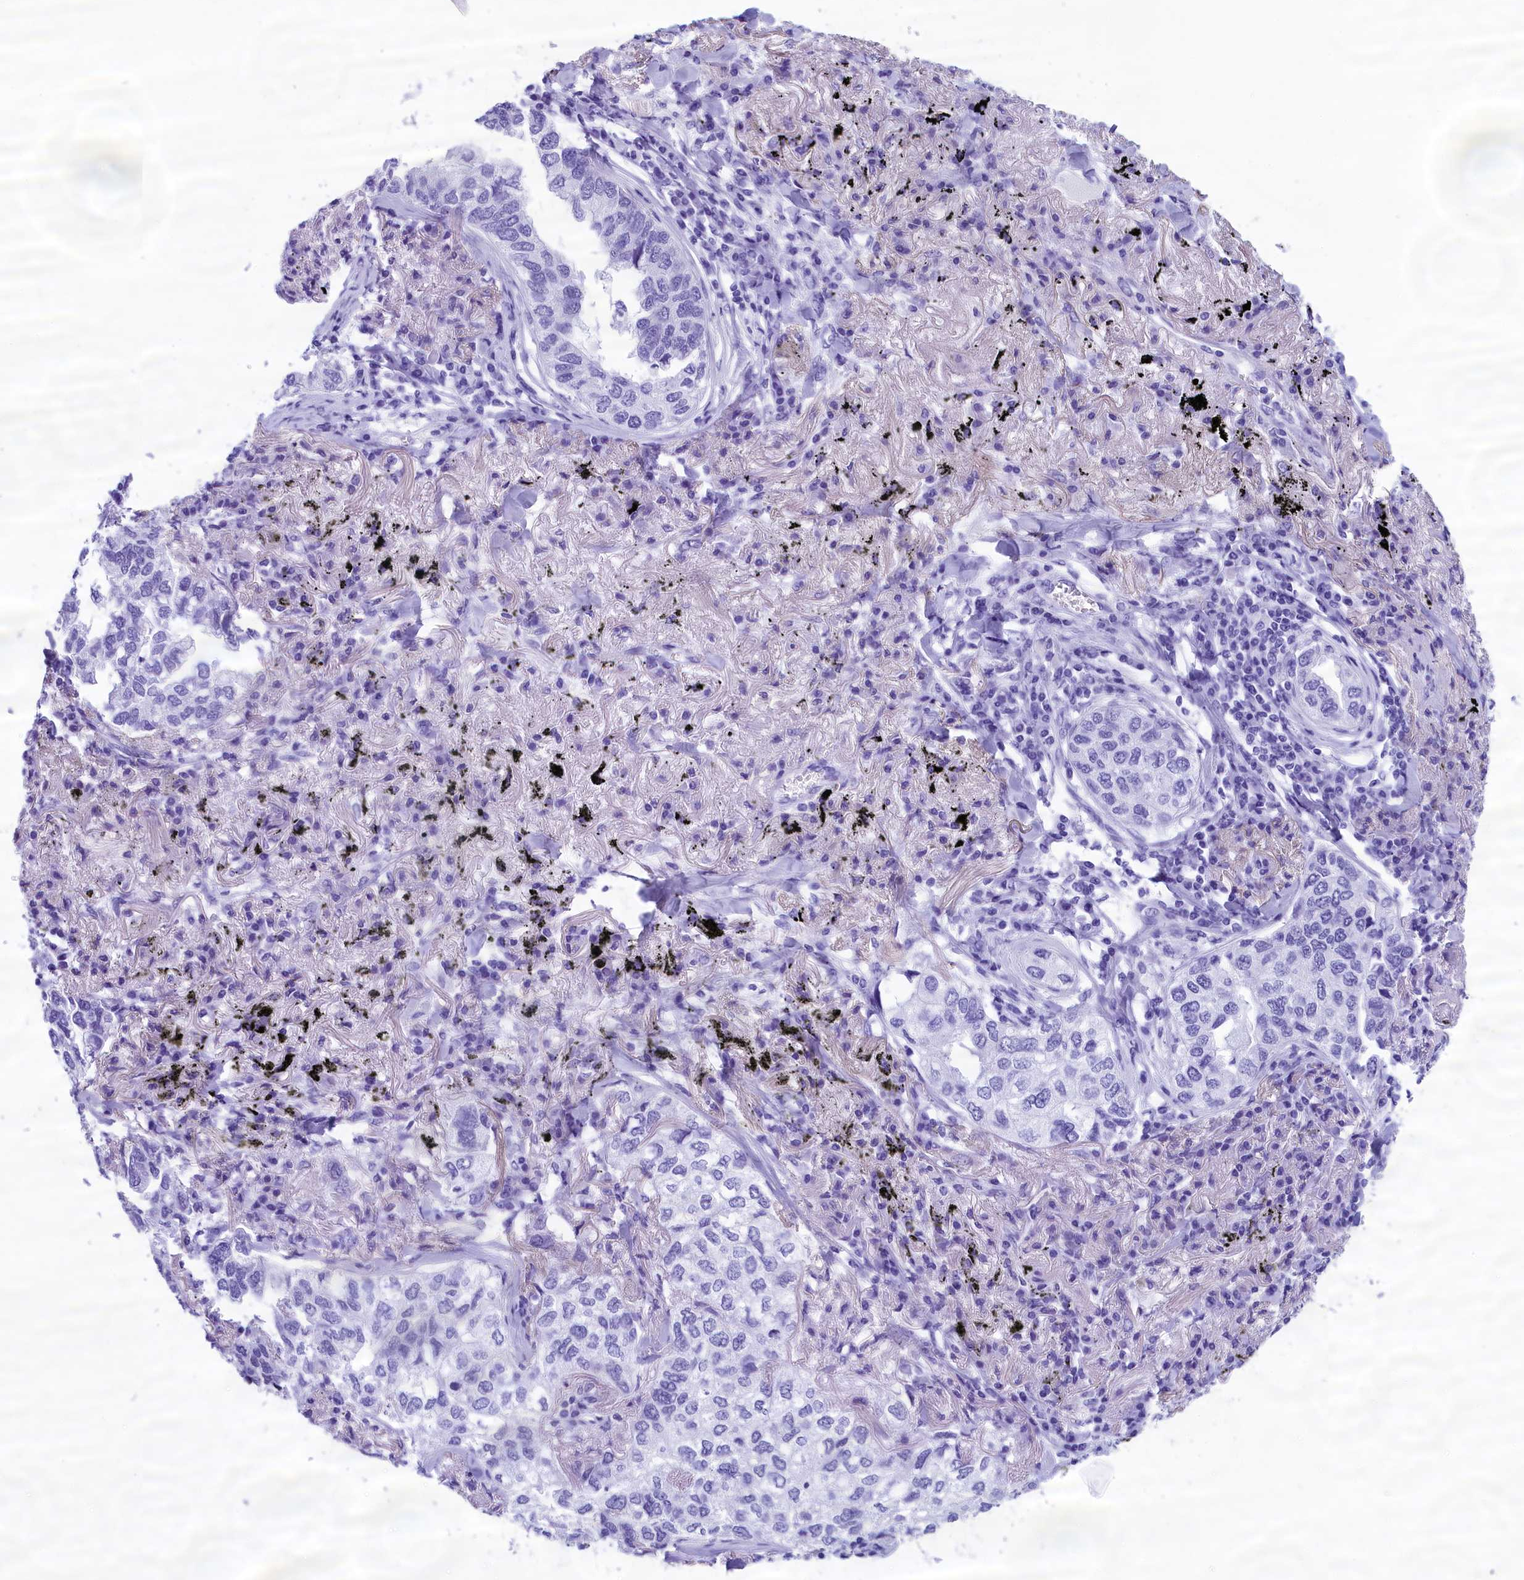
{"staining": {"intensity": "negative", "quantity": "none", "location": "none"}, "tissue": "lung cancer", "cell_type": "Tumor cells", "image_type": "cancer", "snomed": [{"axis": "morphology", "description": "Adenocarcinoma, NOS"}, {"axis": "topography", "description": "Lung"}], "caption": "DAB immunohistochemical staining of lung adenocarcinoma demonstrates no significant expression in tumor cells.", "gene": "ABCC8", "patient": {"sex": "male", "age": 65}}